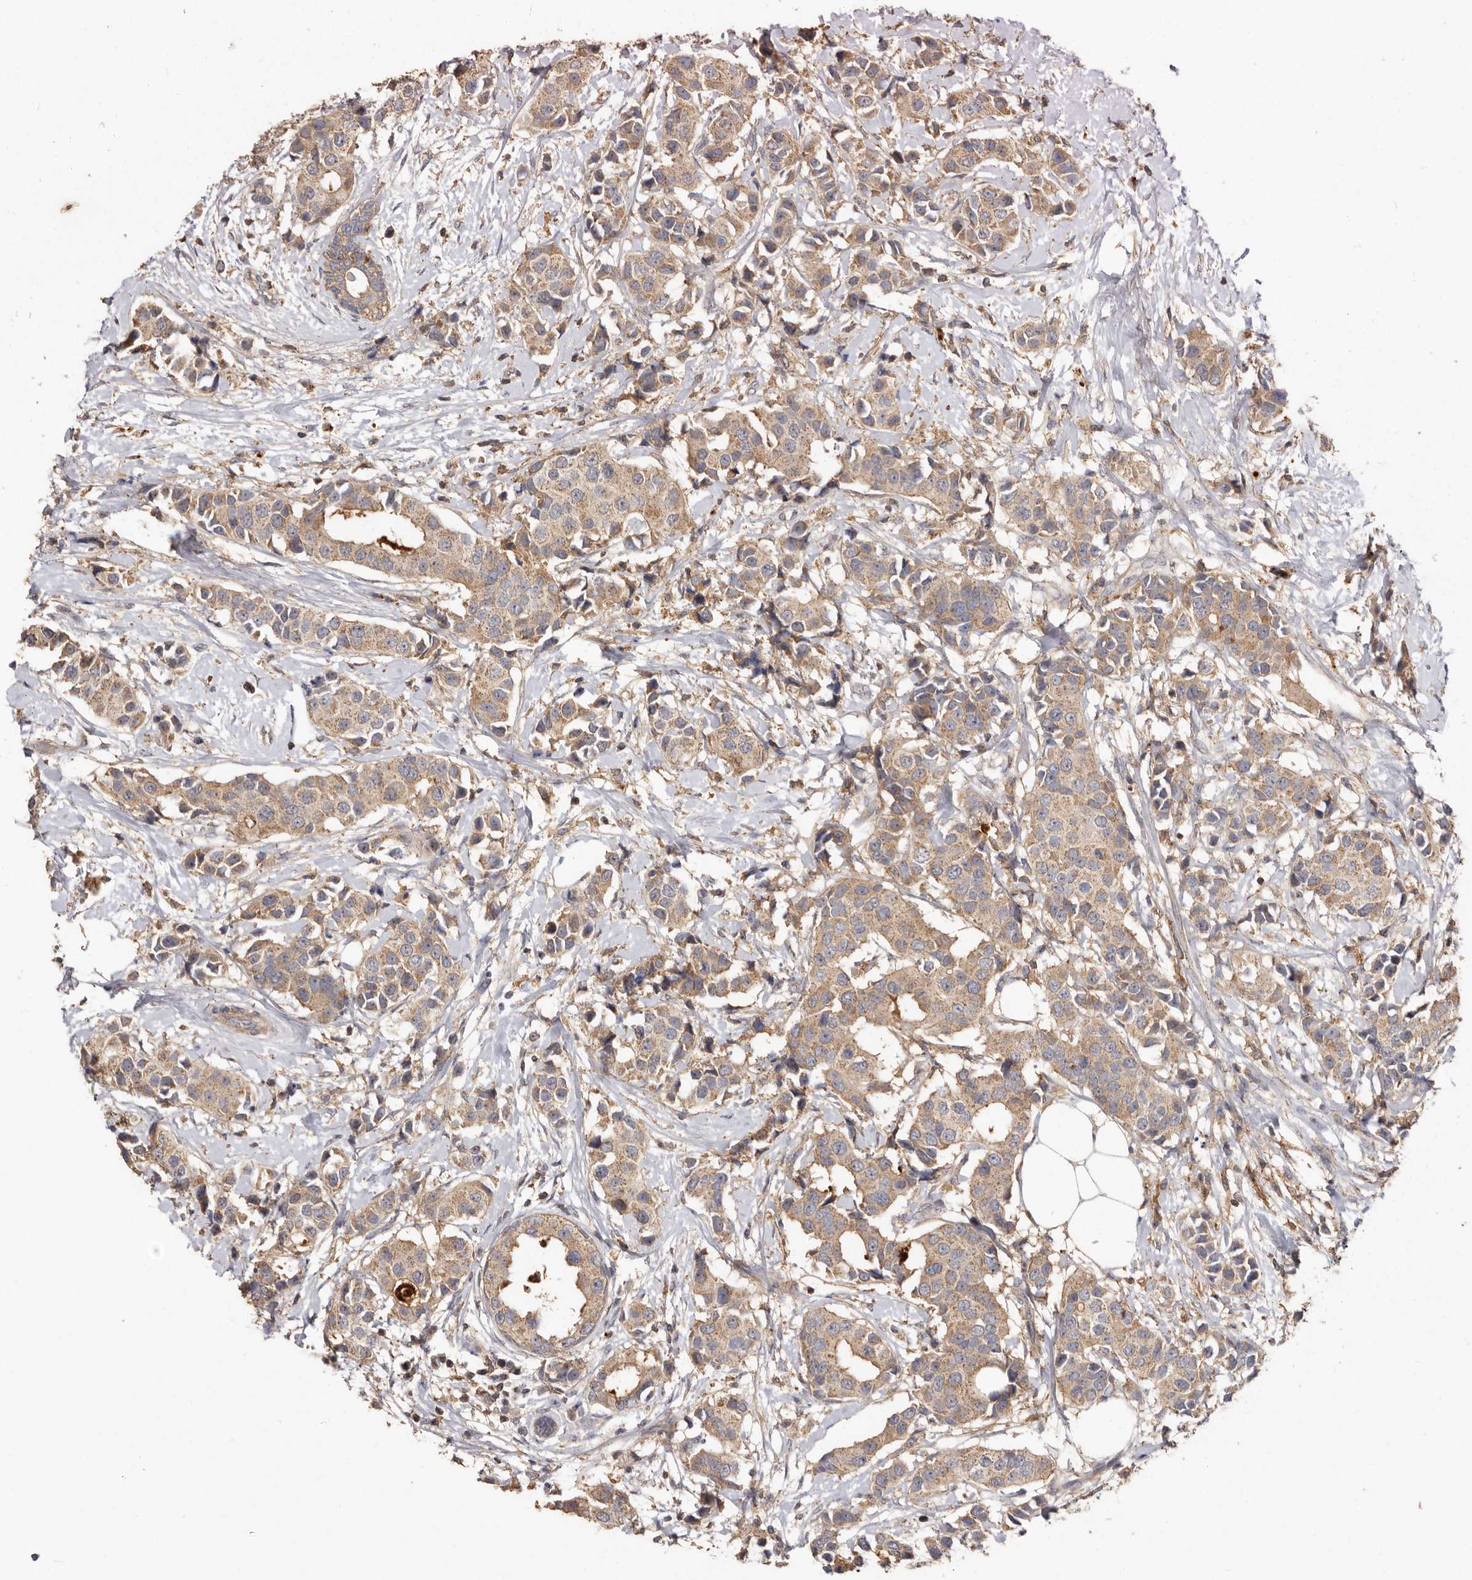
{"staining": {"intensity": "weak", "quantity": ">75%", "location": "cytoplasmic/membranous"}, "tissue": "breast cancer", "cell_type": "Tumor cells", "image_type": "cancer", "snomed": [{"axis": "morphology", "description": "Normal tissue, NOS"}, {"axis": "morphology", "description": "Duct carcinoma"}, {"axis": "topography", "description": "Breast"}], "caption": "High-power microscopy captured an immunohistochemistry (IHC) micrograph of infiltrating ductal carcinoma (breast), revealing weak cytoplasmic/membranous positivity in about >75% of tumor cells. (IHC, brightfield microscopy, high magnification).", "gene": "RWDD1", "patient": {"sex": "female", "age": 39}}